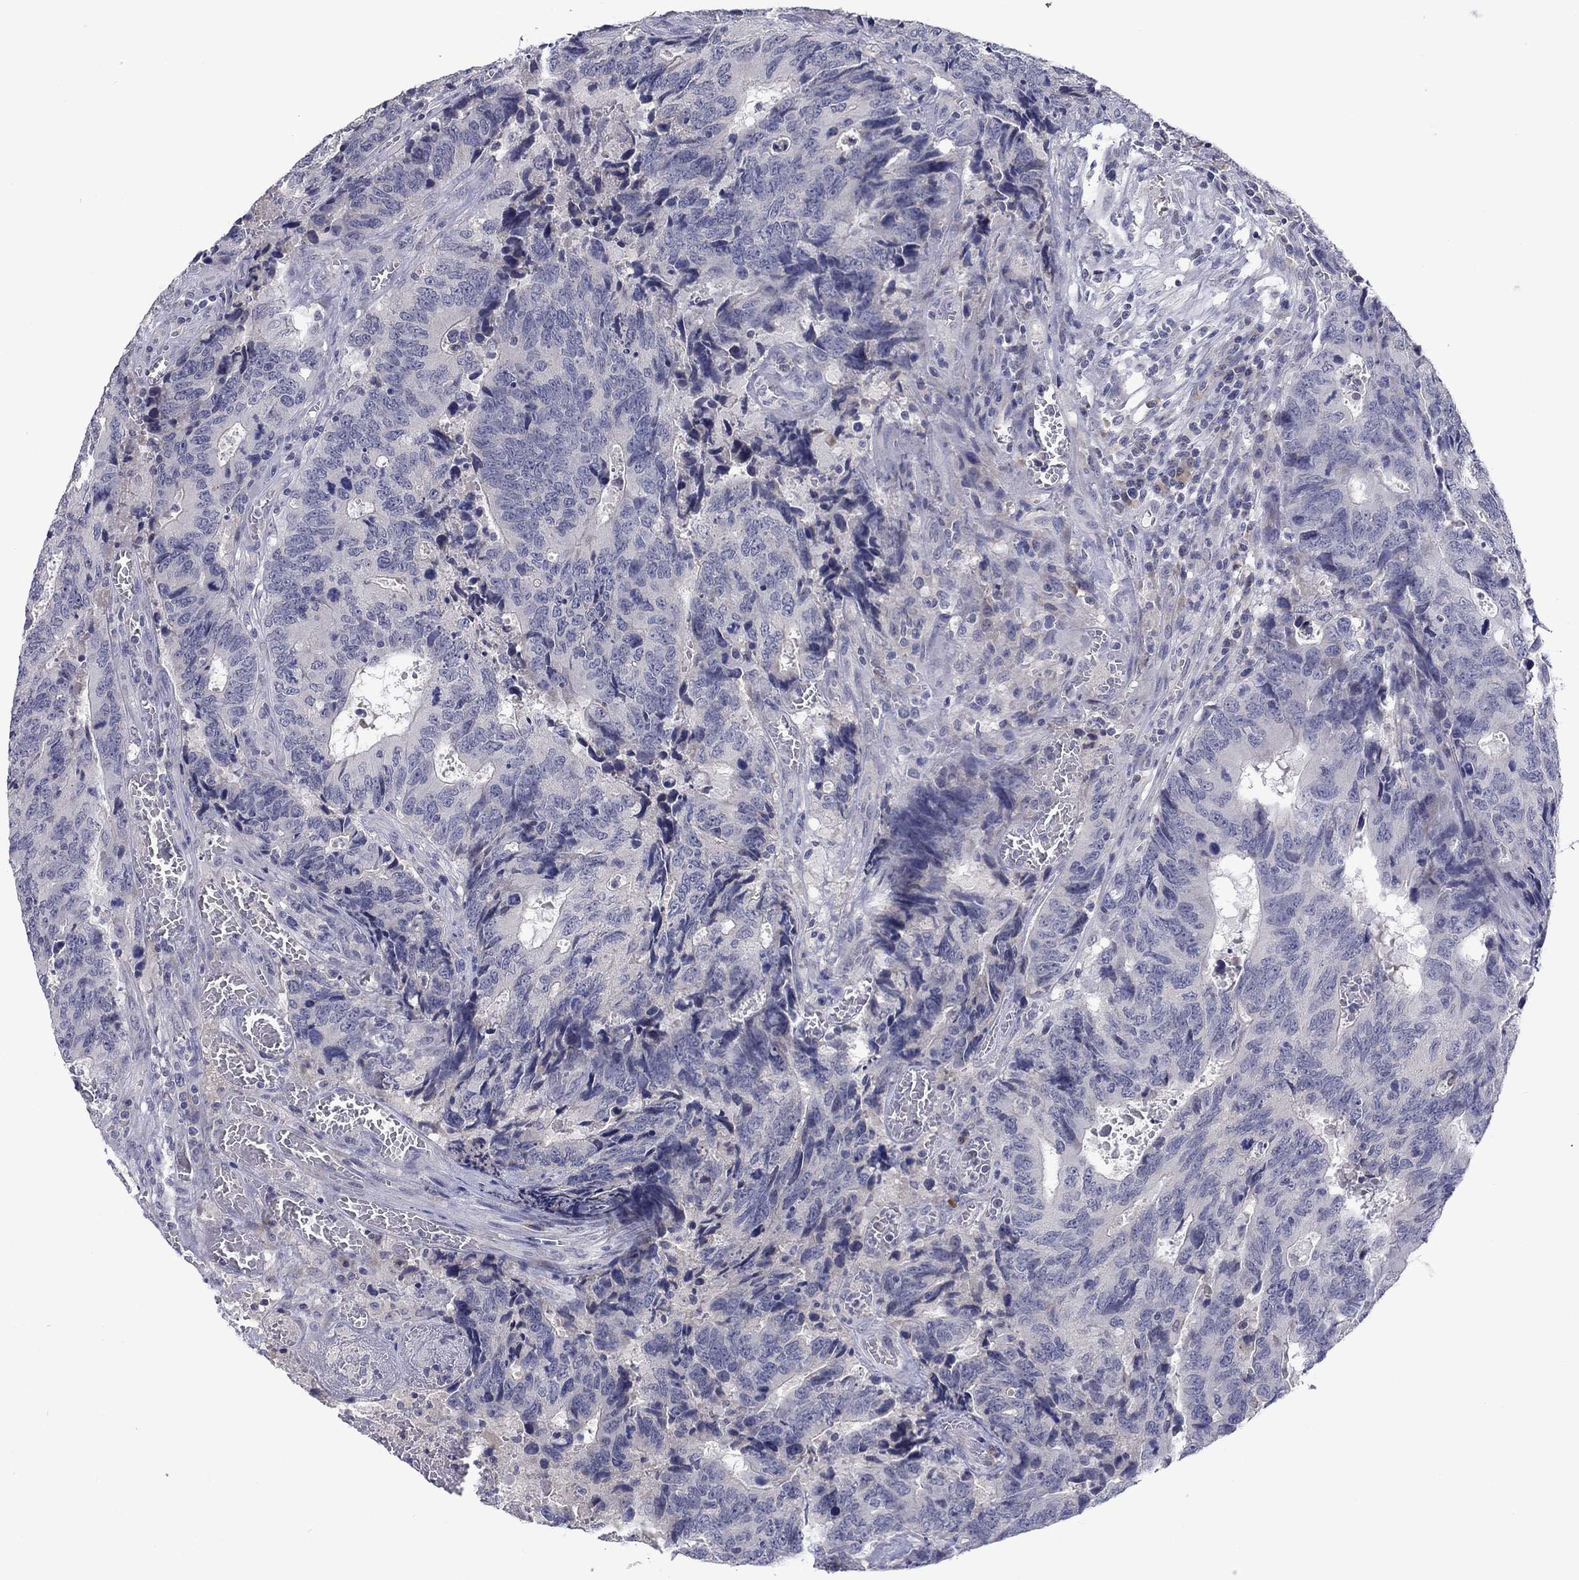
{"staining": {"intensity": "negative", "quantity": "none", "location": "none"}, "tissue": "colorectal cancer", "cell_type": "Tumor cells", "image_type": "cancer", "snomed": [{"axis": "morphology", "description": "Adenocarcinoma, NOS"}, {"axis": "topography", "description": "Colon"}], "caption": "Immunohistochemistry photomicrograph of colorectal cancer (adenocarcinoma) stained for a protein (brown), which exhibits no expression in tumor cells. (Immunohistochemistry, brightfield microscopy, high magnification).", "gene": "CACNA1A", "patient": {"sex": "female", "age": 77}}